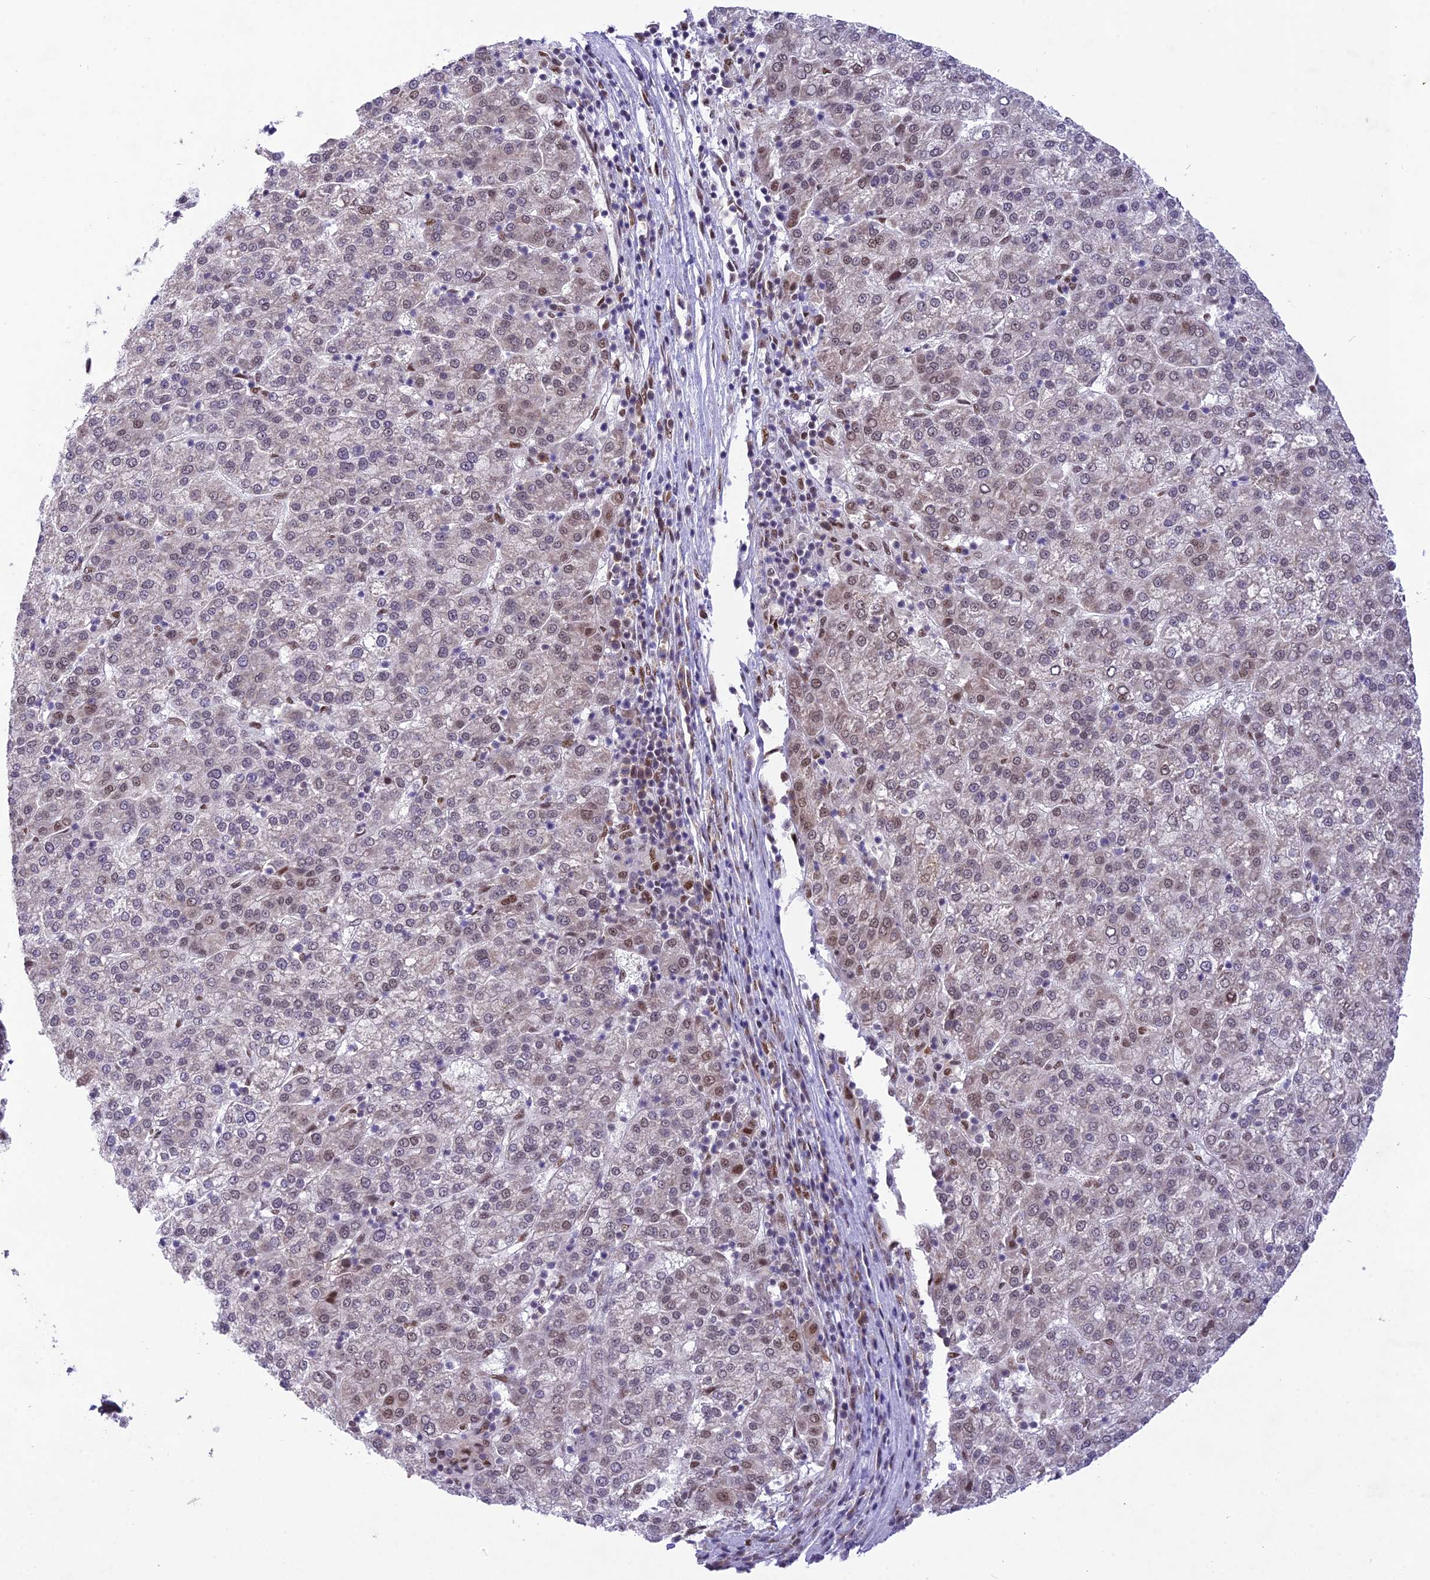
{"staining": {"intensity": "moderate", "quantity": "<25%", "location": "nuclear"}, "tissue": "liver cancer", "cell_type": "Tumor cells", "image_type": "cancer", "snomed": [{"axis": "morphology", "description": "Carcinoma, Hepatocellular, NOS"}, {"axis": "topography", "description": "Liver"}], "caption": "DAB (3,3'-diaminobenzidine) immunohistochemical staining of liver hepatocellular carcinoma displays moderate nuclear protein staining in approximately <25% of tumor cells. Using DAB (3,3'-diaminobenzidine) (brown) and hematoxylin (blue) stains, captured at high magnification using brightfield microscopy.", "gene": "DDX1", "patient": {"sex": "female", "age": 58}}